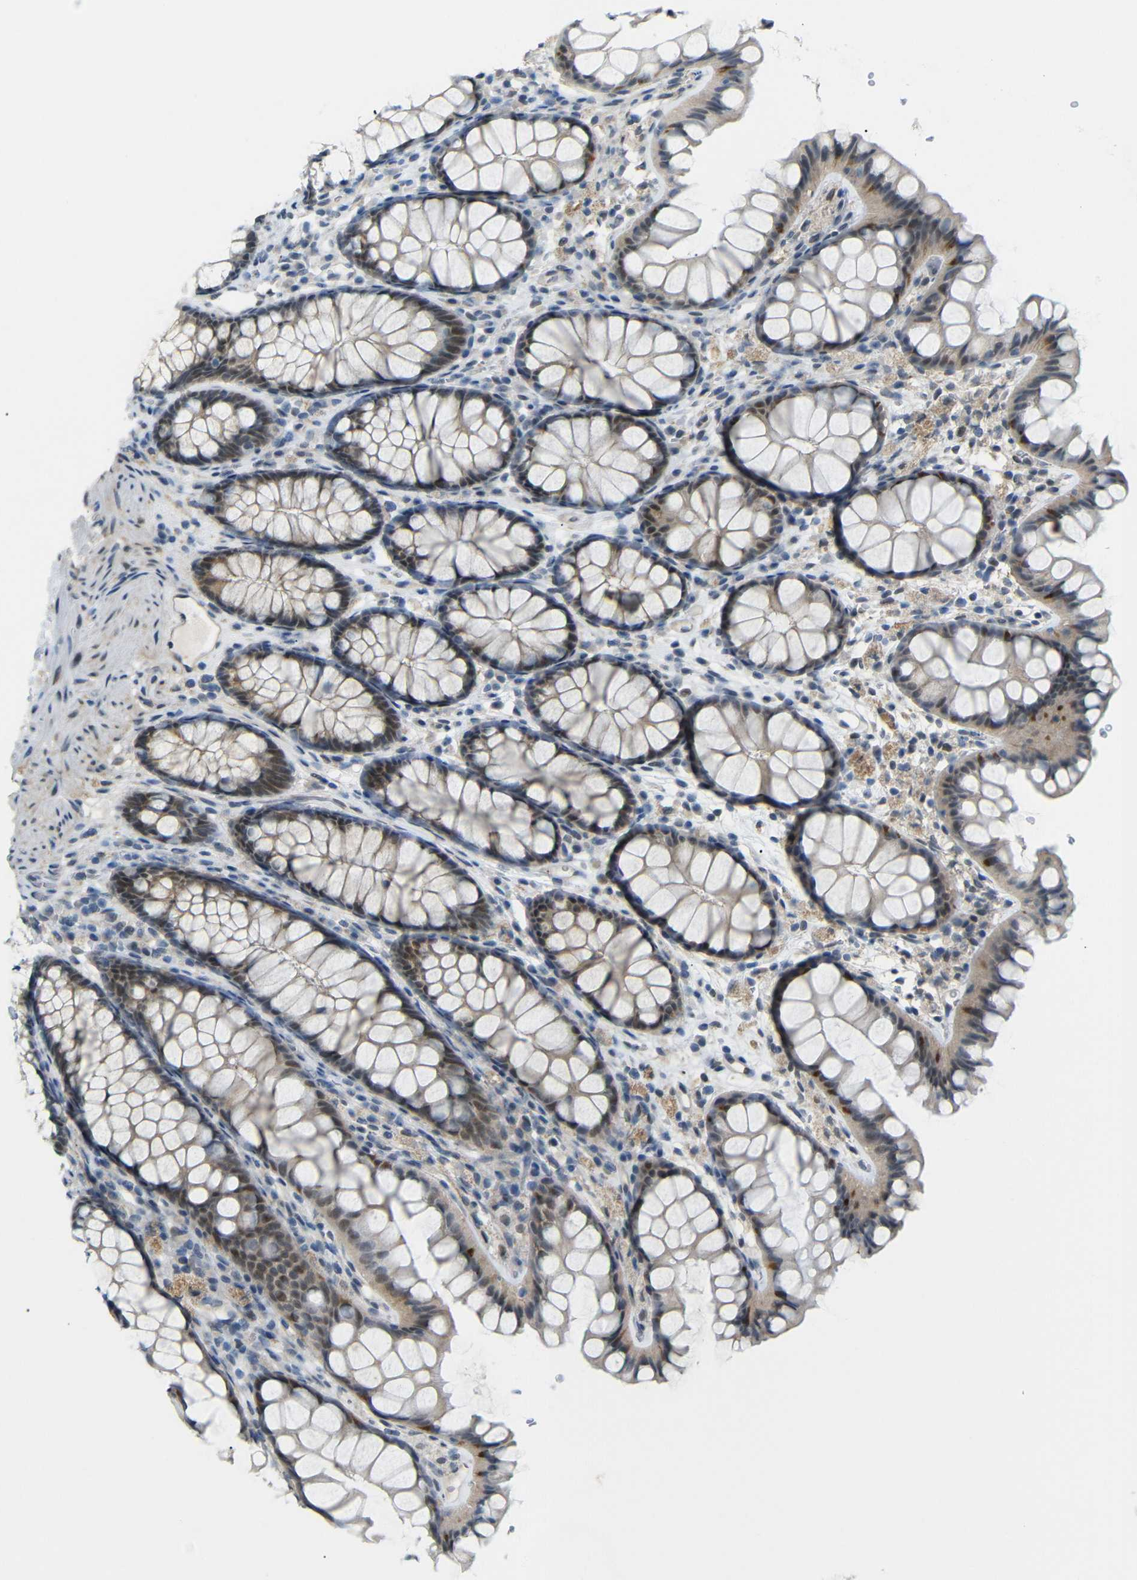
{"staining": {"intensity": "weak", "quantity": ">75%", "location": "cytoplasmic/membranous"}, "tissue": "colon", "cell_type": "Endothelial cells", "image_type": "normal", "snomed": [{"axis": "morphology", "description": "Normal tissue, NOS"}, {"axis": "topography", "description": "Colon"}], "caption": "Immunohistochemistry (DAB (3,3'-diaminobenzidine)) staining of unremarkable colon reveals weak cytoplasmic/membranous protein expression in approximately >75% of endothelial cells.", "gene": "GPR158", "patient": {"sex": "female", "age": 55}}